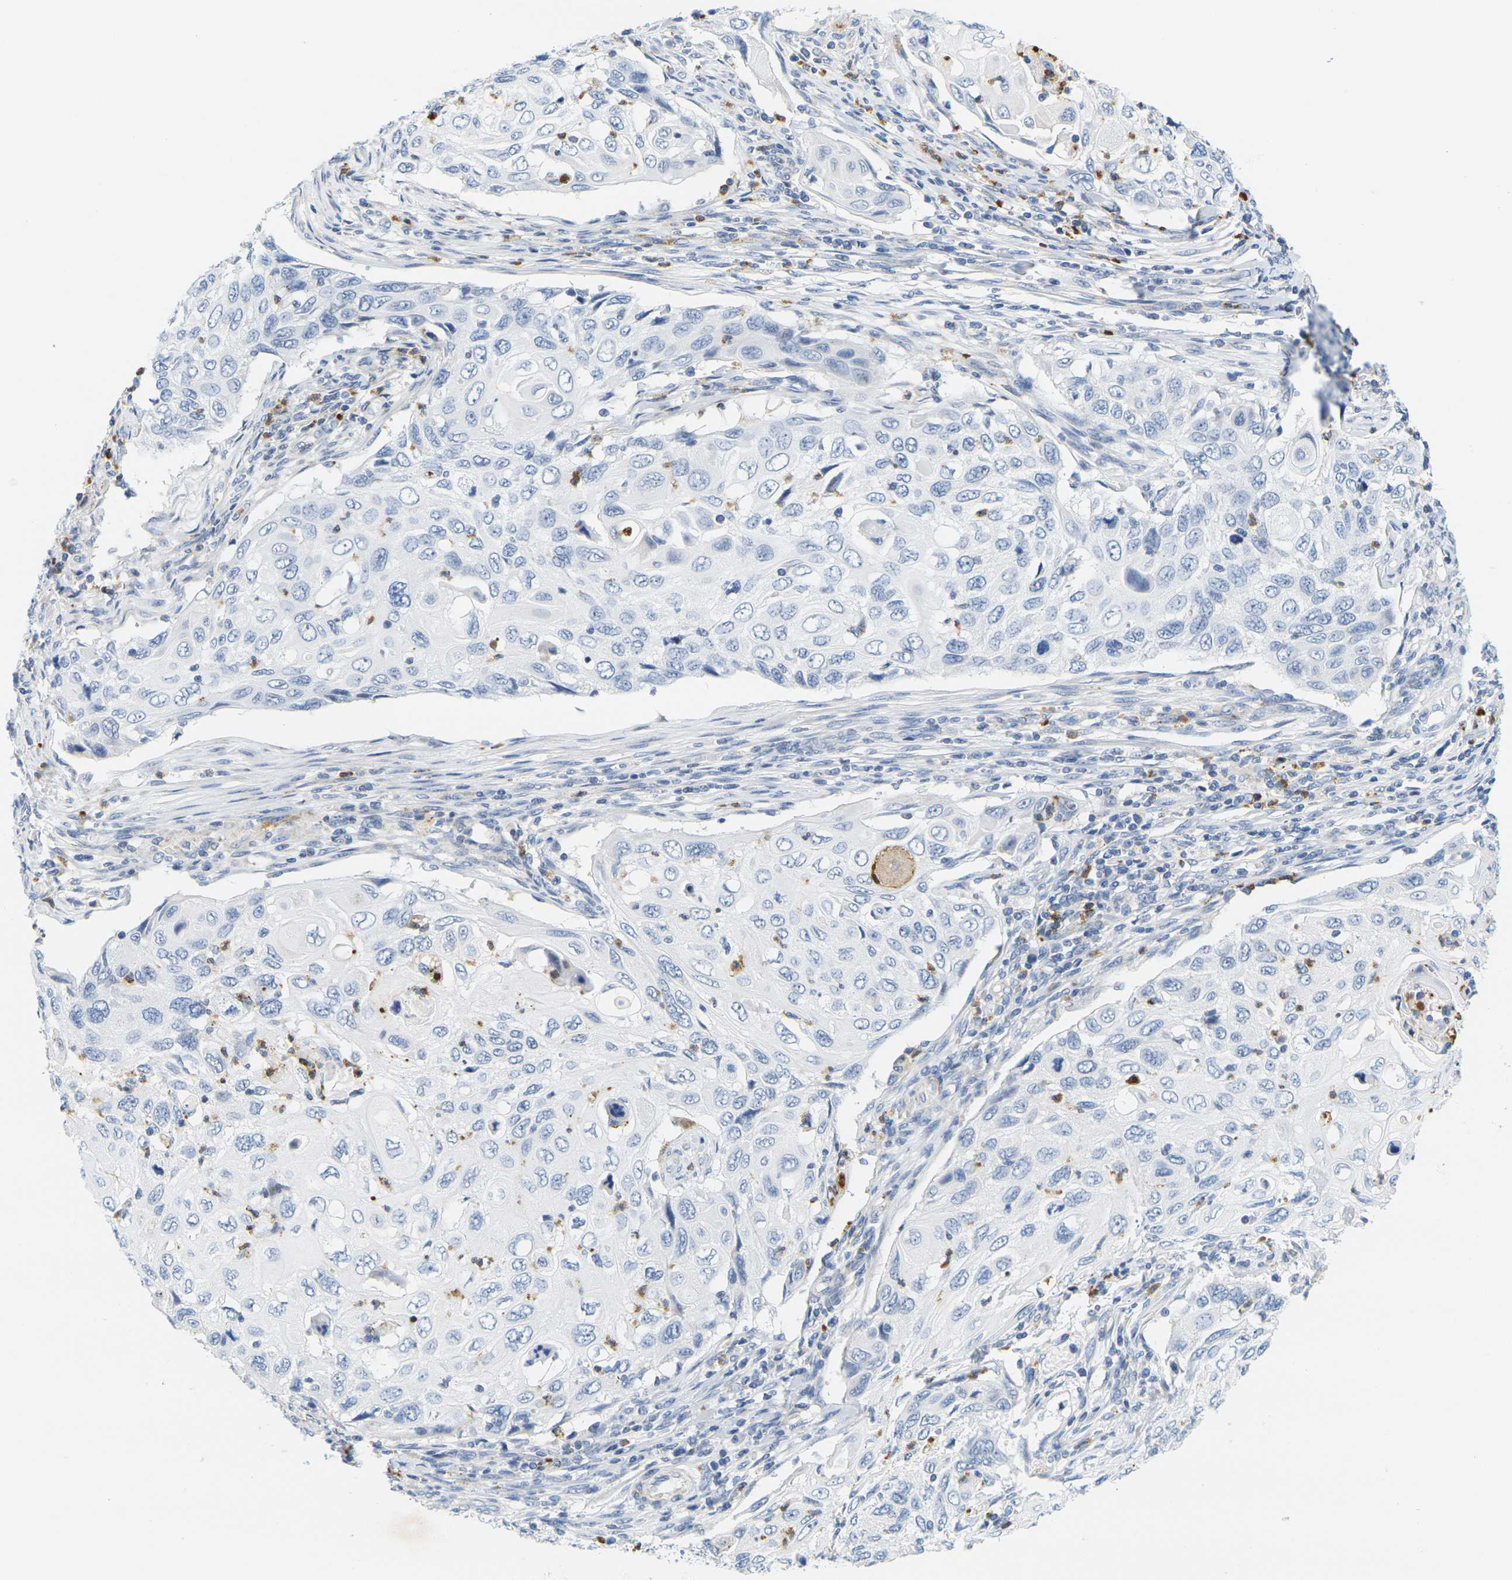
{"staining": {"intensity": "negative", "quantity": "none", "location": "none"}, "tissue": "cervical cancer", "cell_type": "Tumor cells", "image_type": "cancer", "snomed": [{"axis": "morphology", "description": "Squamous cell carcinoma, NOS"}, {"axis": "topography", "description": "Cervix"}], "caption": "A high-resolution histopathology image shows IHC staining of cervical cancer, which demonstrates no significant staining in tumor cells. (Brightfield microscopy of DAB immunohistochemistry at high magnification).", "gene": "KLK5", "patient": {"sex": "female", "age": 70}}